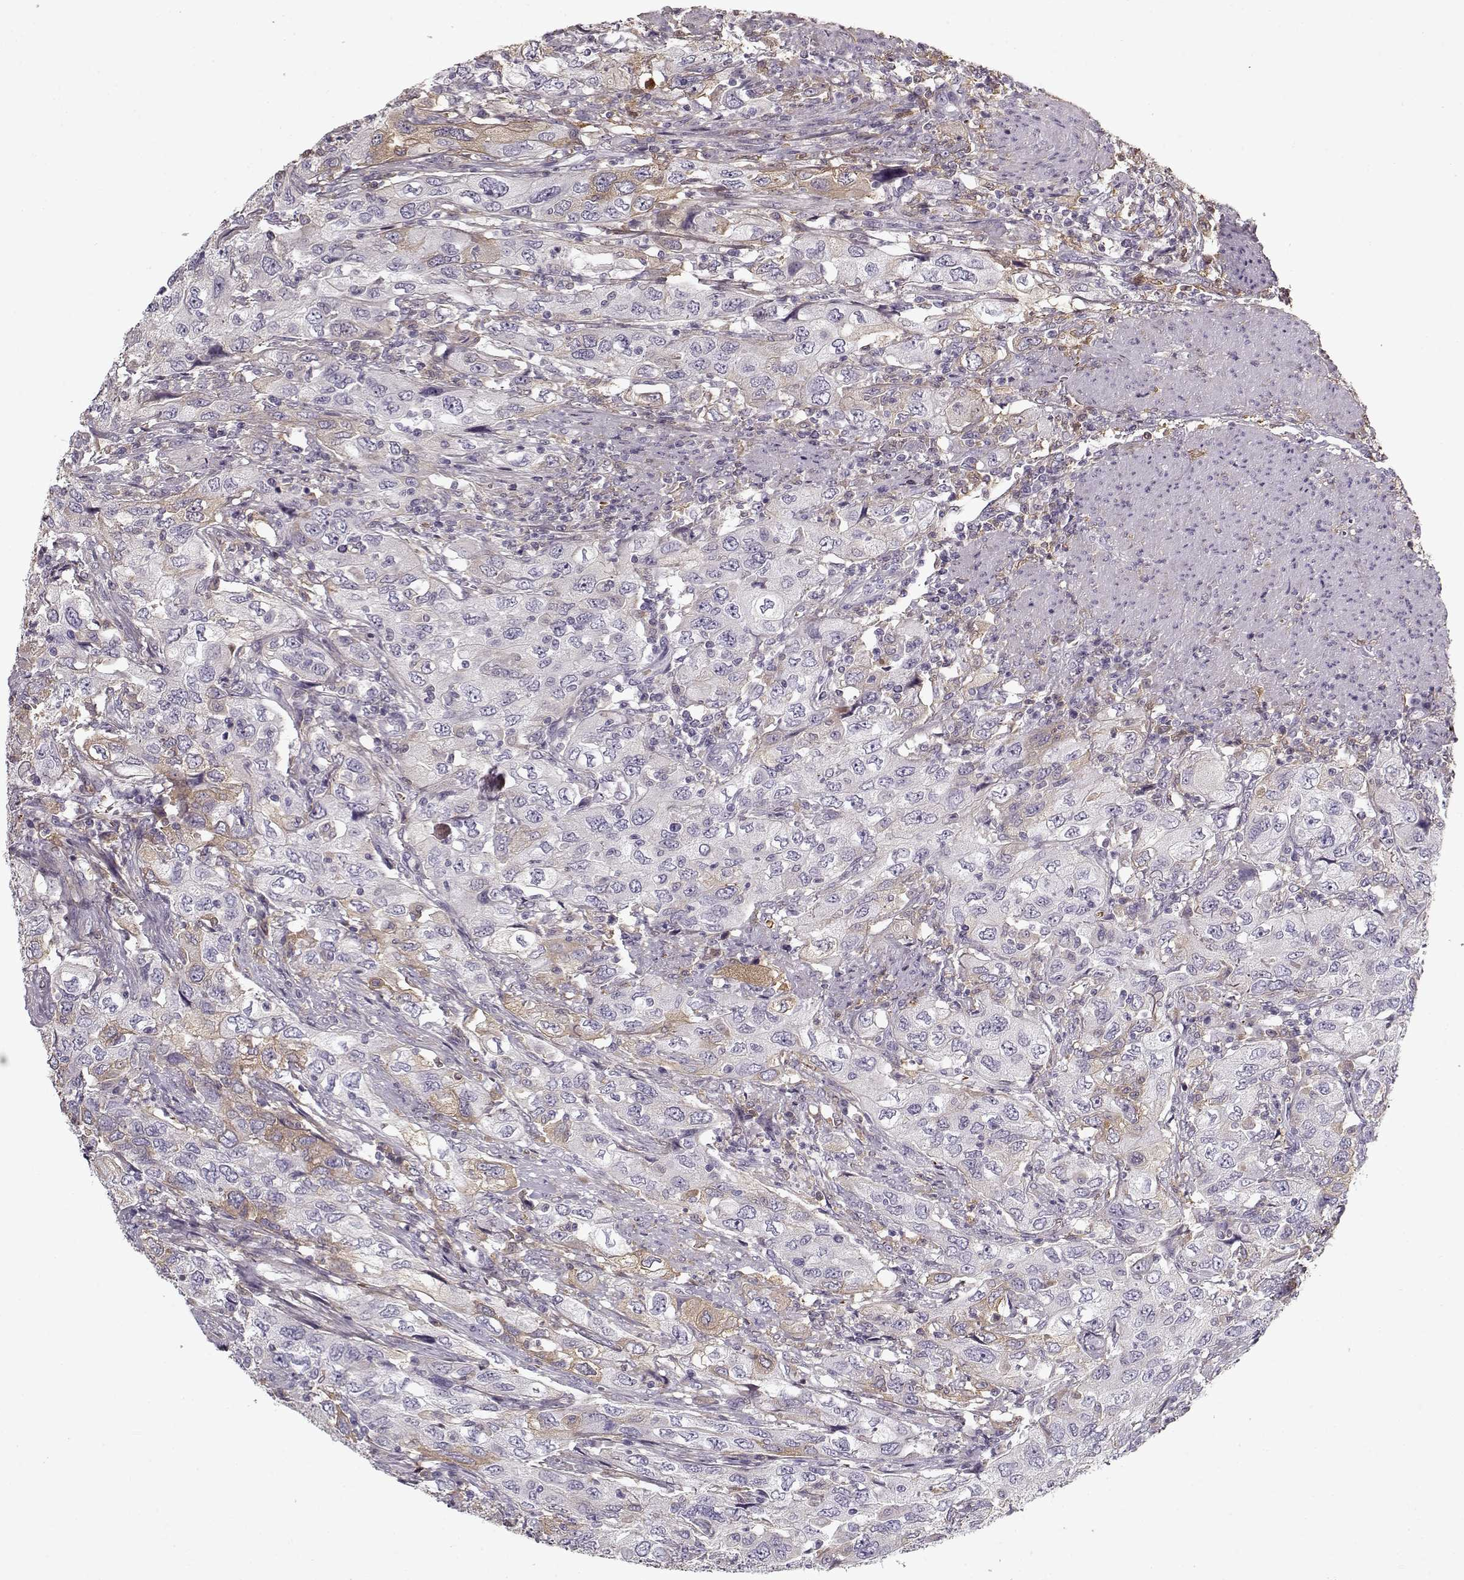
{"staining": {"intensity": "weak", "quantity": "<25%", "location": "cytoplasmic/membranous"}, "tissue": "urothelial cancer", "cell_type": "Tumor cells", "image_type": "cancer", "snomed": [{"axis": "morphology", "description": "Urothelial carcinoma, High grade"}, {"axis": "topography", "description": "Urinary bladder"}], "caption": "An image of urothelial carcinoma (high-grade) stained for a protein reveals no brown staining in tumor cells.", "gene": "LUM", "patient": {"sex": "male", "age": 76}}